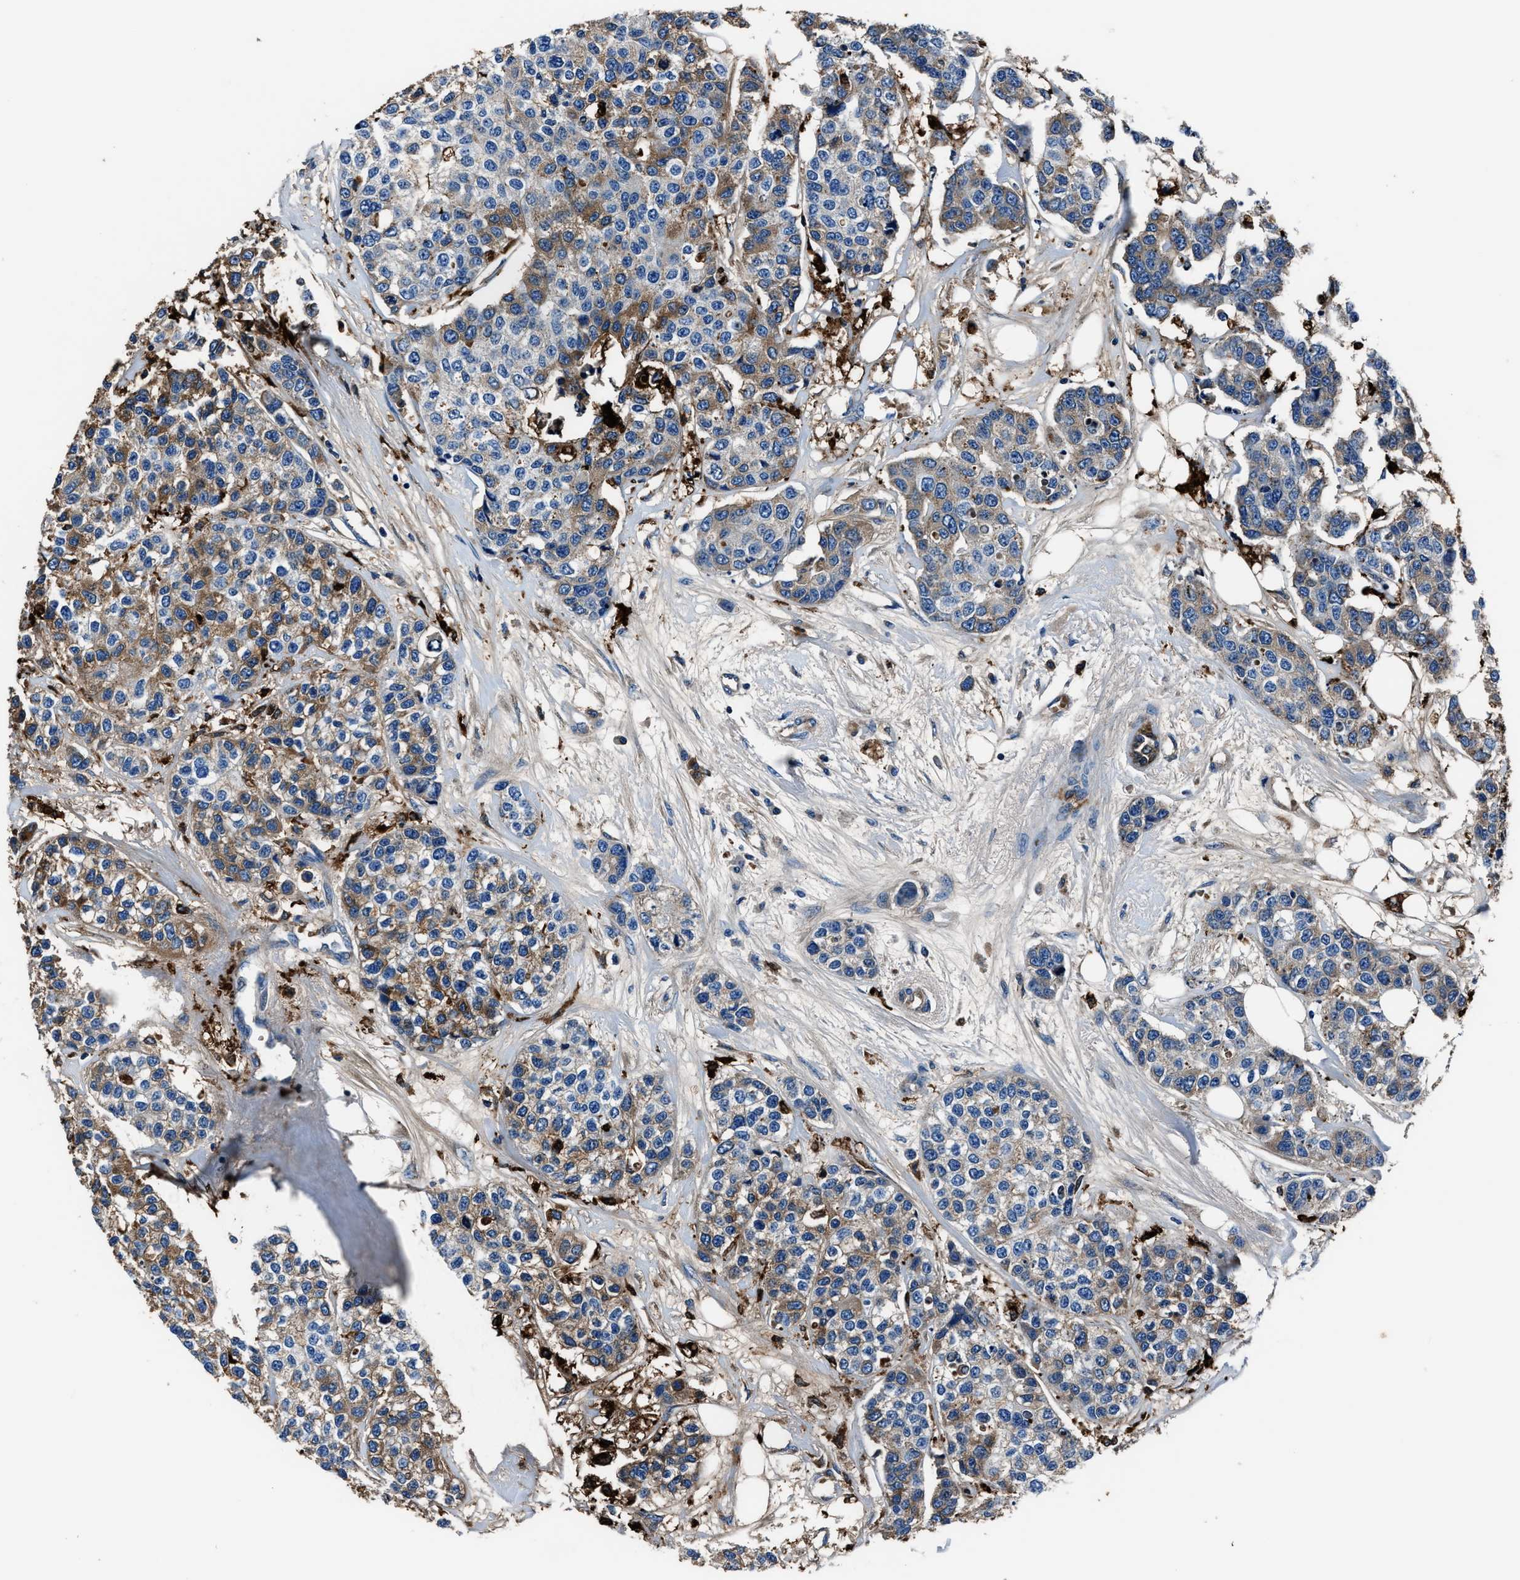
{"staining": {"intensity": "moderate", "quantity": "<25%", "location": "cytoplasmic/membranous"}, "tissue": "breast cancer", "cell_type": "Tumor cells", "image_type": "cancer", "snomed": [{"axis": "morphology", "description": "Duct carcinoma"}, {"axis": "topography", "description": "Breast"}], "caption": "Protein positivity by IHC demonstrates moderate cytoplasmic/membranous positivity in approximately <25% of tumor cells in breast infiltrating ductal carcinoma.", "gene": "FTL", "patient": {"sex": "female", "age": 51}}